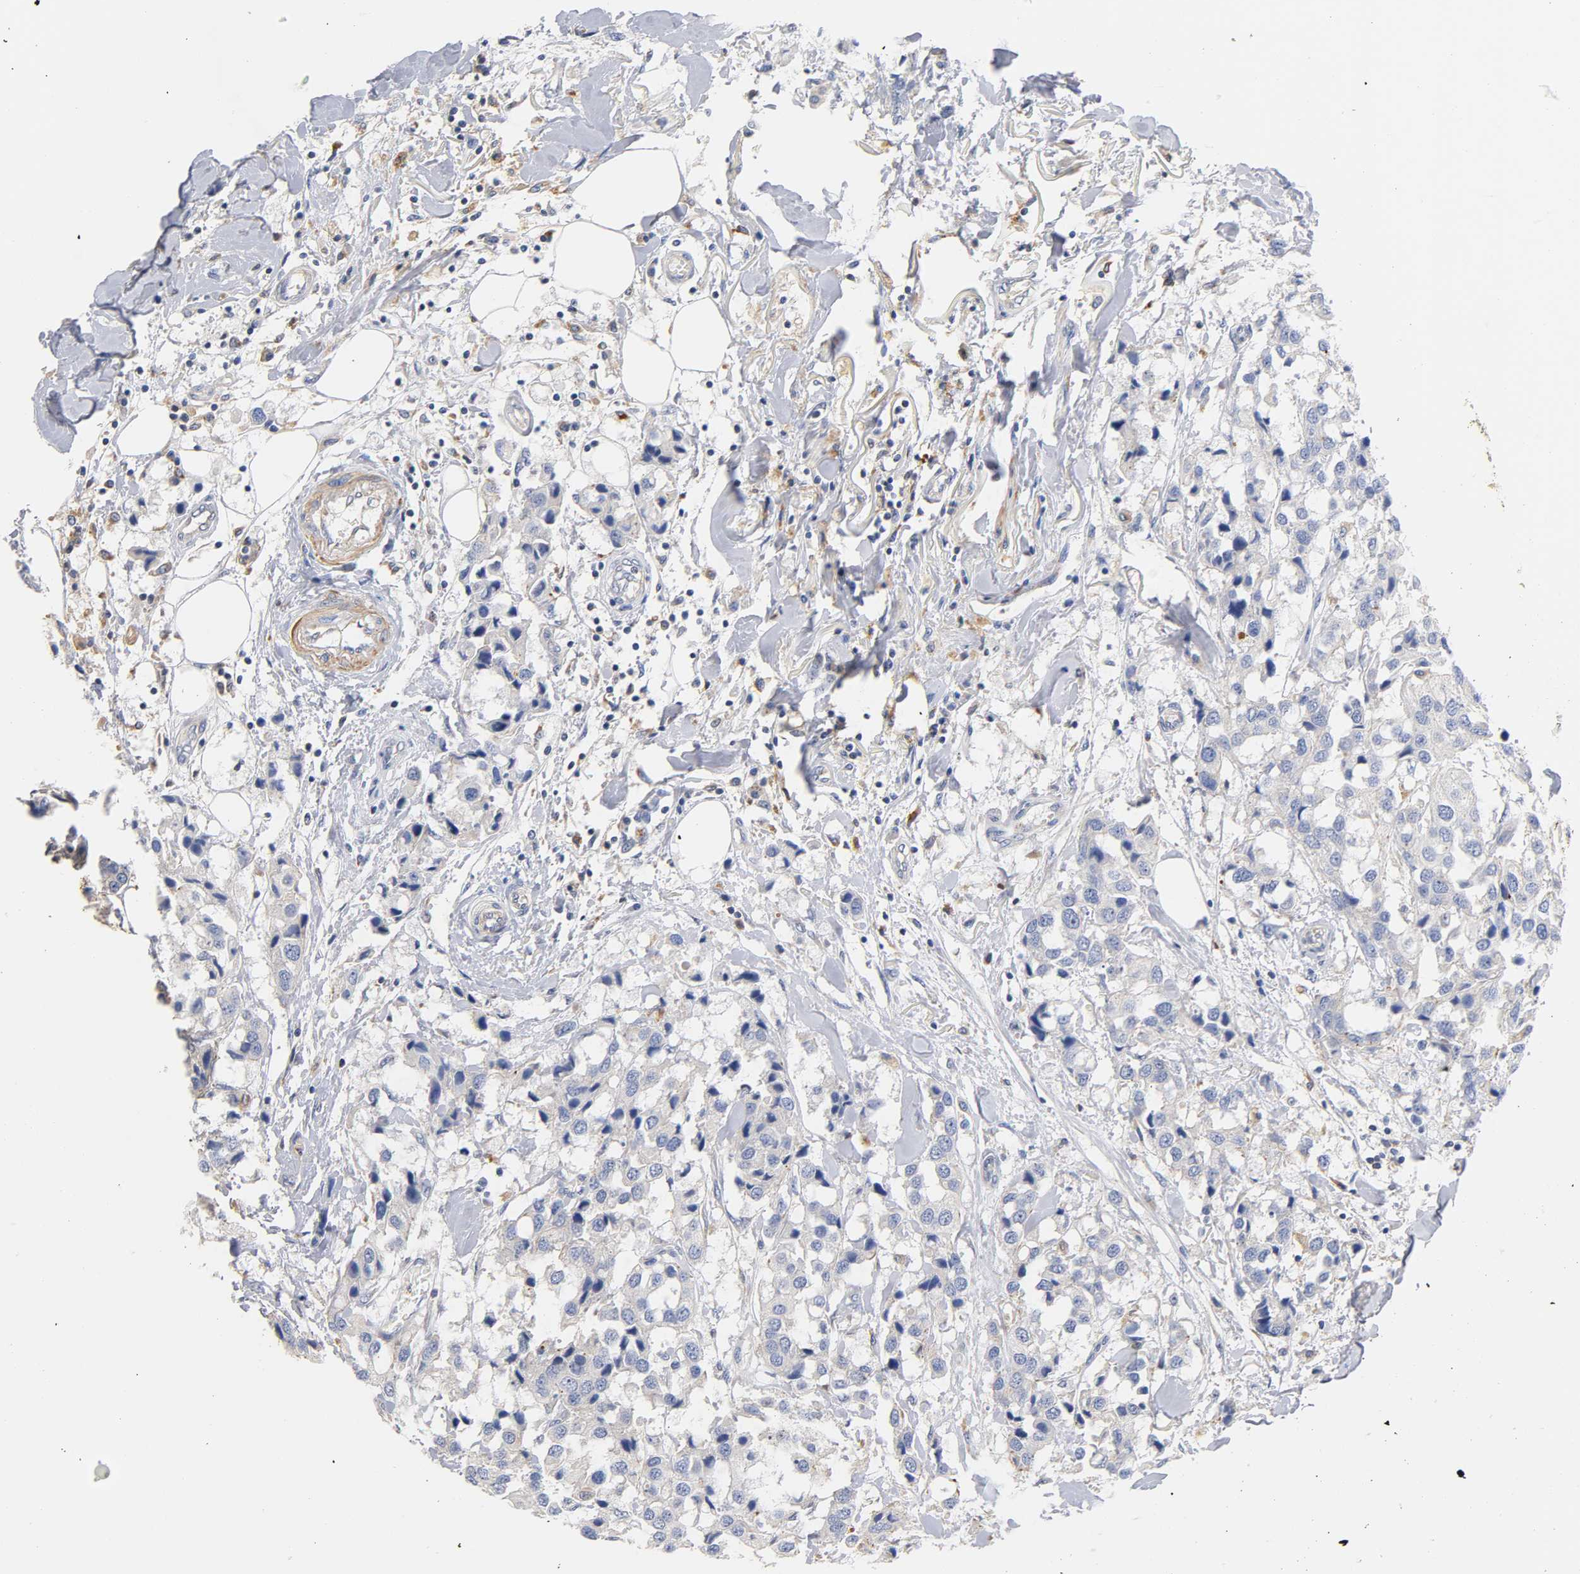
{"staining": {"intensity": "negative", "quantity": "none", "location": "none"}, "tissue": "breast cancer", "cell_type": "Tumor cells", "image_type": "cancer", "snomed": [{"axis": "morphology", "description": "Duct carcinoma"}, {"axis": "topography", "description": "Breast"}], "caption": "The immunohistochemistry photomicrograph has no significant positivity in tumor cells of breast cancer tissue.", "gene": "SEMA5A", "patient": {"sex": "female", "age": 80}}